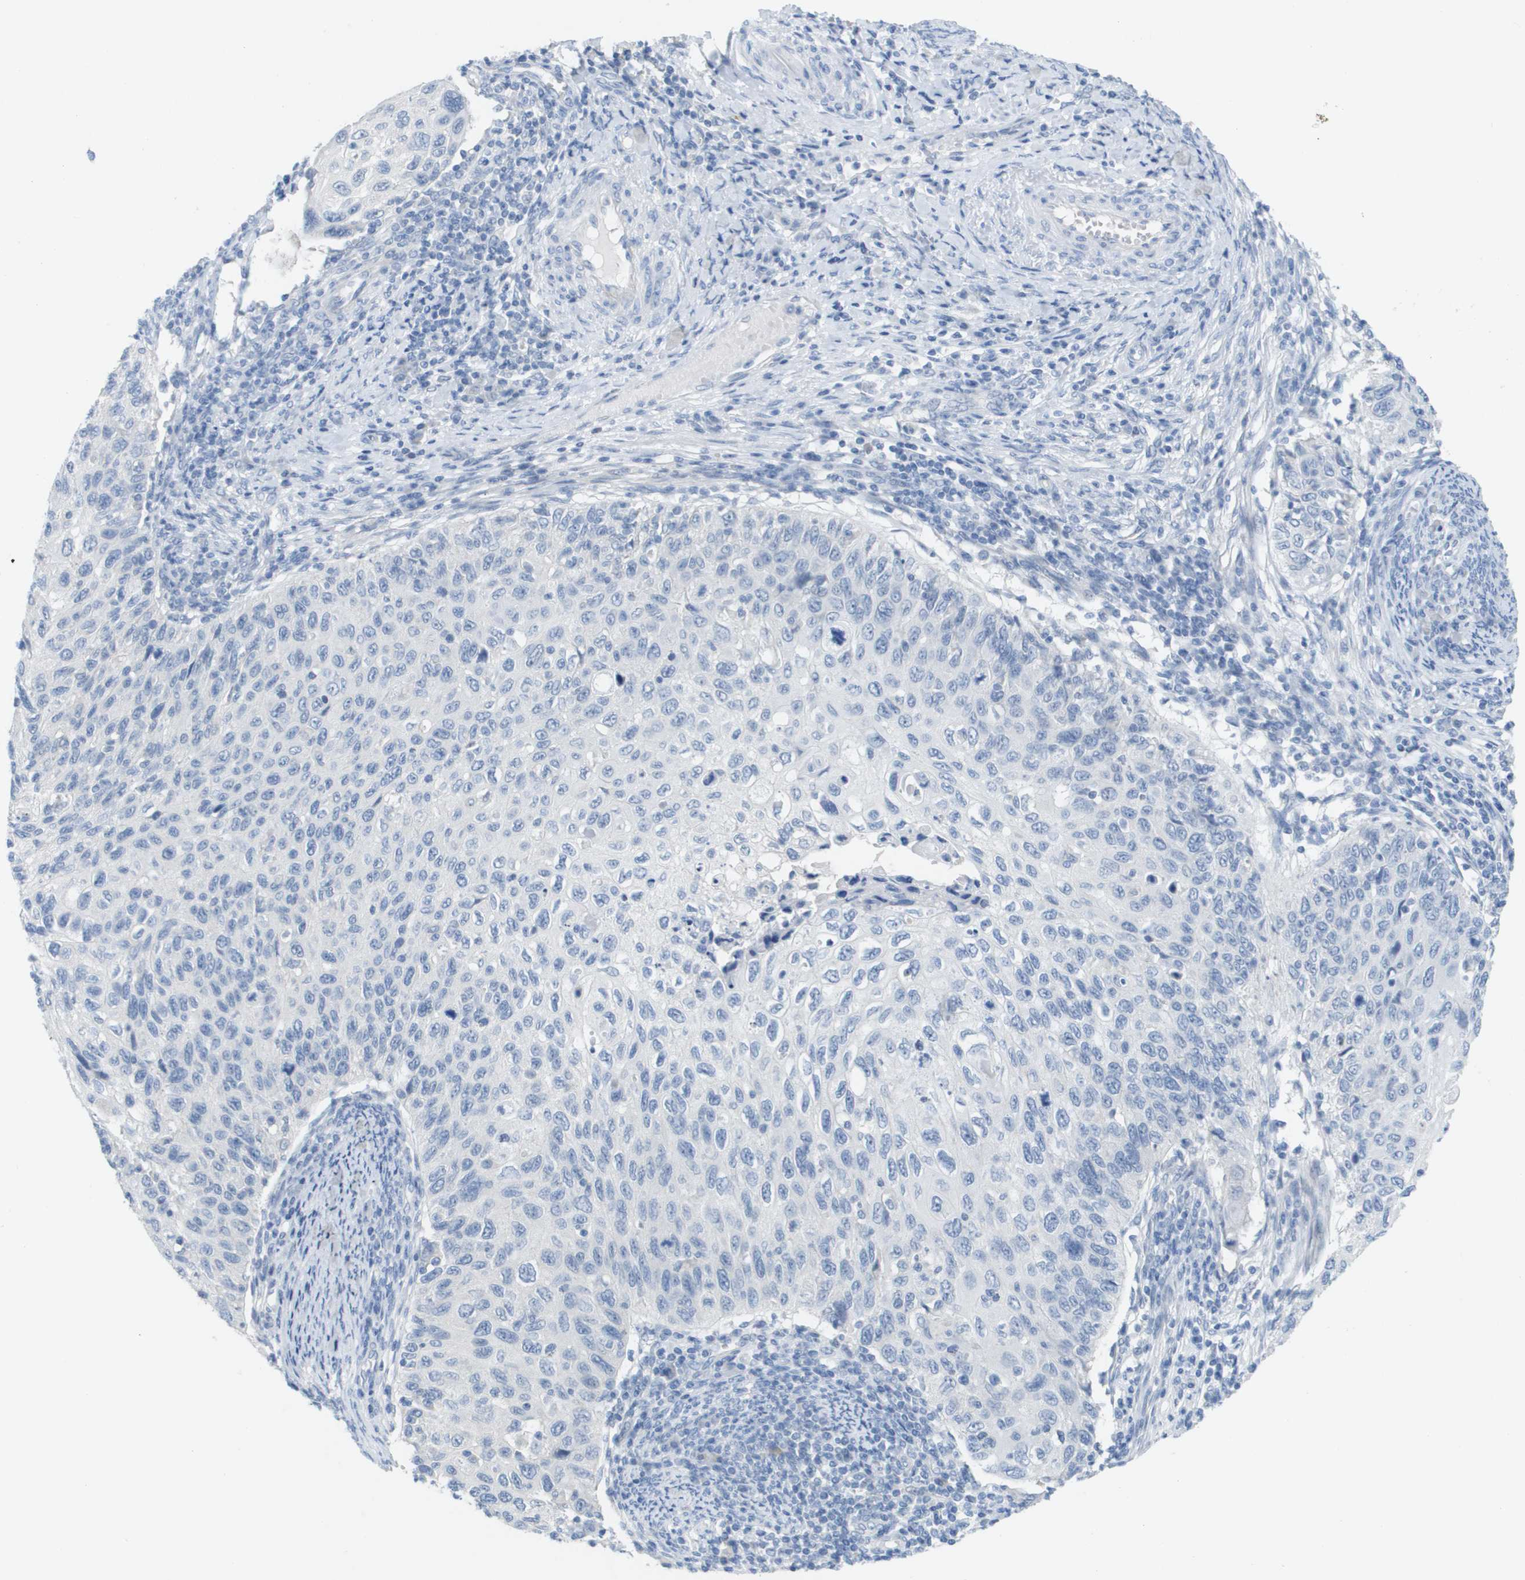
{"staining": {"intensity": "negative", "quantity": "none", "location": "none"}, "tissue": "cervical cancer", "cell_type": "Tumor cells", "image_type": "cancer", "snomed": [{"axis": "morphology", "description": "Squamous cell carcinoma, NOS"}, {"axis": "topography", "description": "Cervix"}], "caption": "An IHC image of cervical cancer (squamous cell carcinoma) is shown. There is no staining in tumor cells of cervical cancer (squamous cell carcinoma). (IHC, brightfield microscopy, high magnification).", "gene": "PDE4A", "patient": {"sex": "female", "age": 70}}